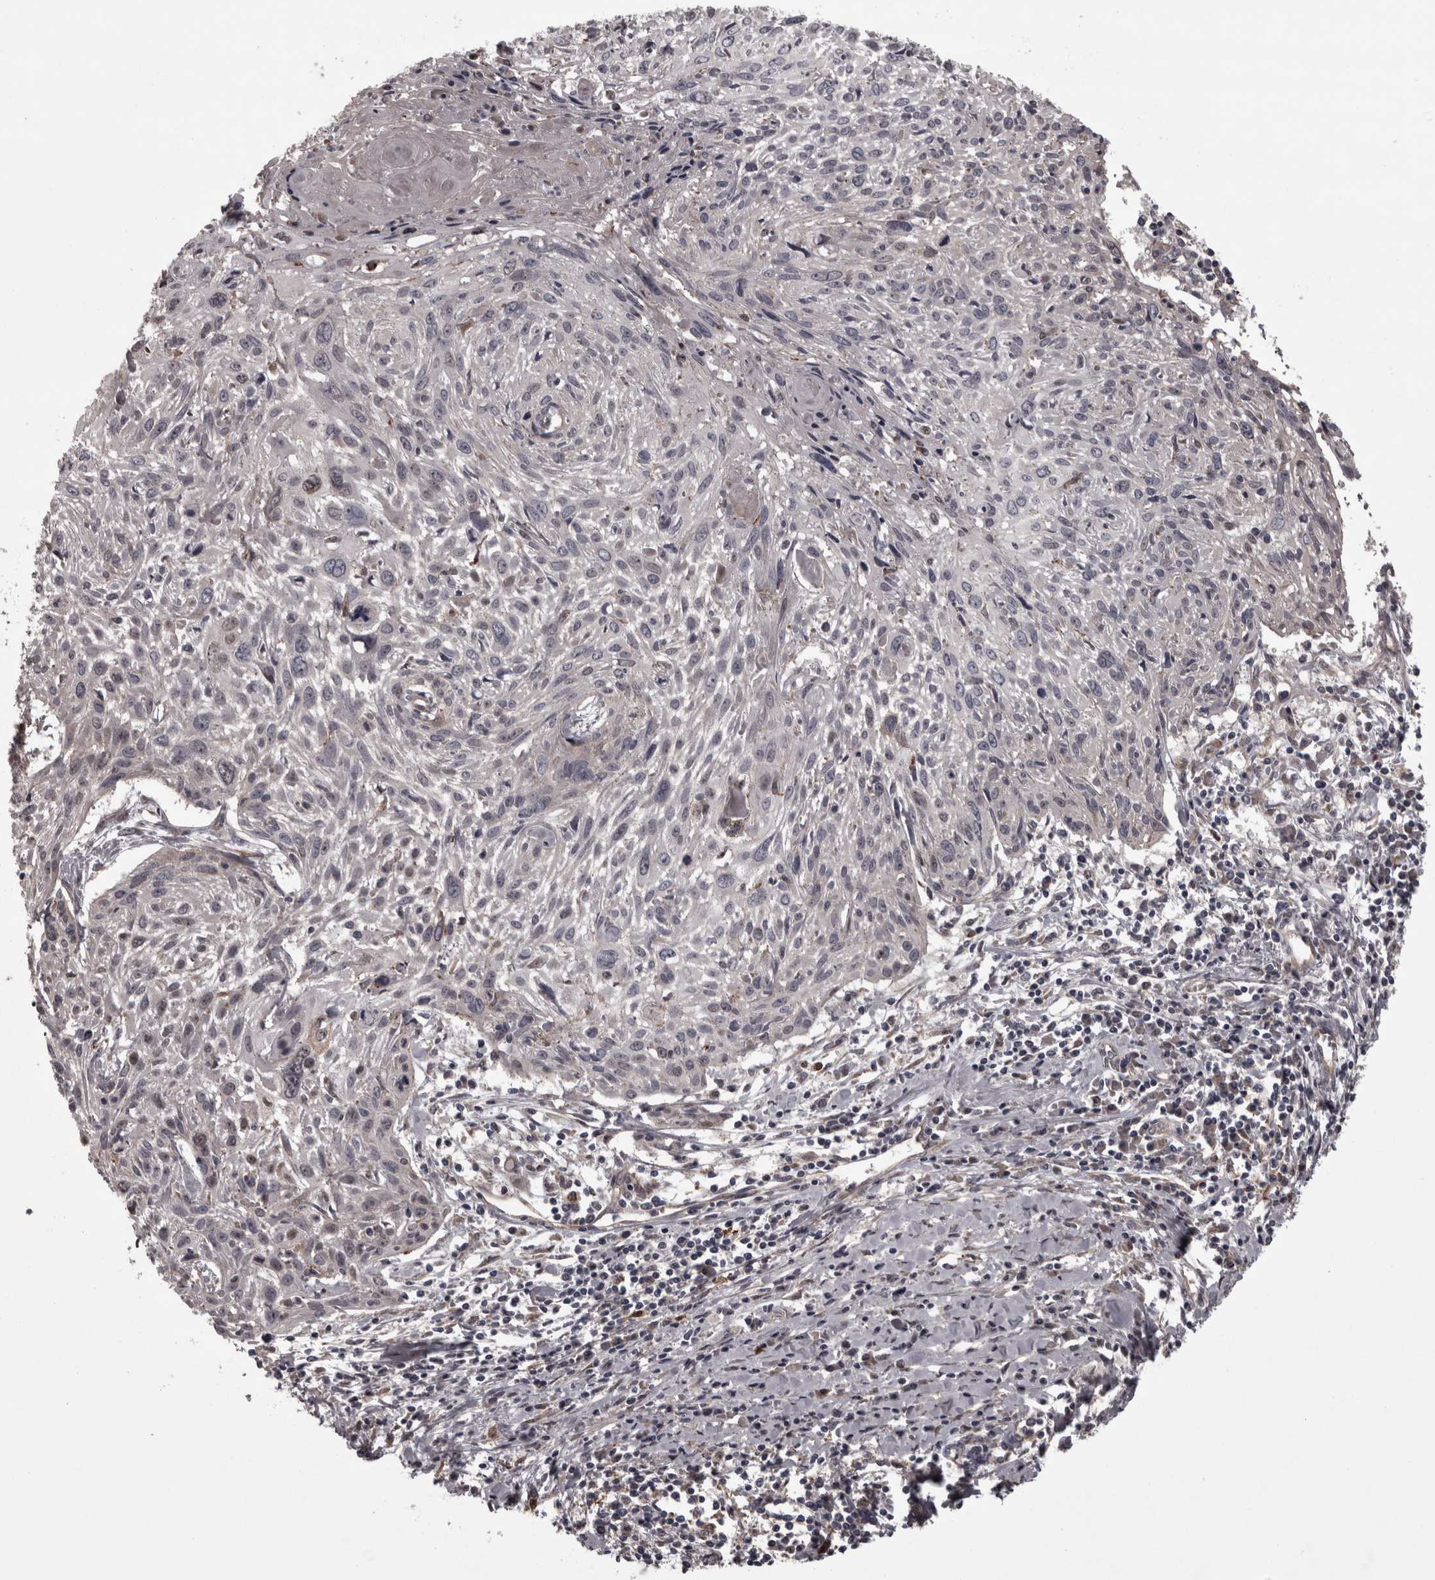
{"staining": {"intensity": "negative", "quantity": "none", "location": "none"}, "tissue": "cervical cancer", "cell_type": "Tumor cells", "image_type": "cancer", "snomed": [{"axis": "morphology", "description": "Squamous cell carcinoma, NOS"}, {"axis": "topography", "description": "Cervix"}], "caption": "High power microscopy photomicrograph of an immunohistochemistry photomicrograph of cervical squamous cell carcinoma, revealing no significant staining in tumor cells. The staining is performed using DAB (3,3'-diaminobenzidine) brown chromogen with nuclei counter-stained in using hematoxylin.", "gene": "PCDH17", "patient": {"sex": "female", "age": 51}}